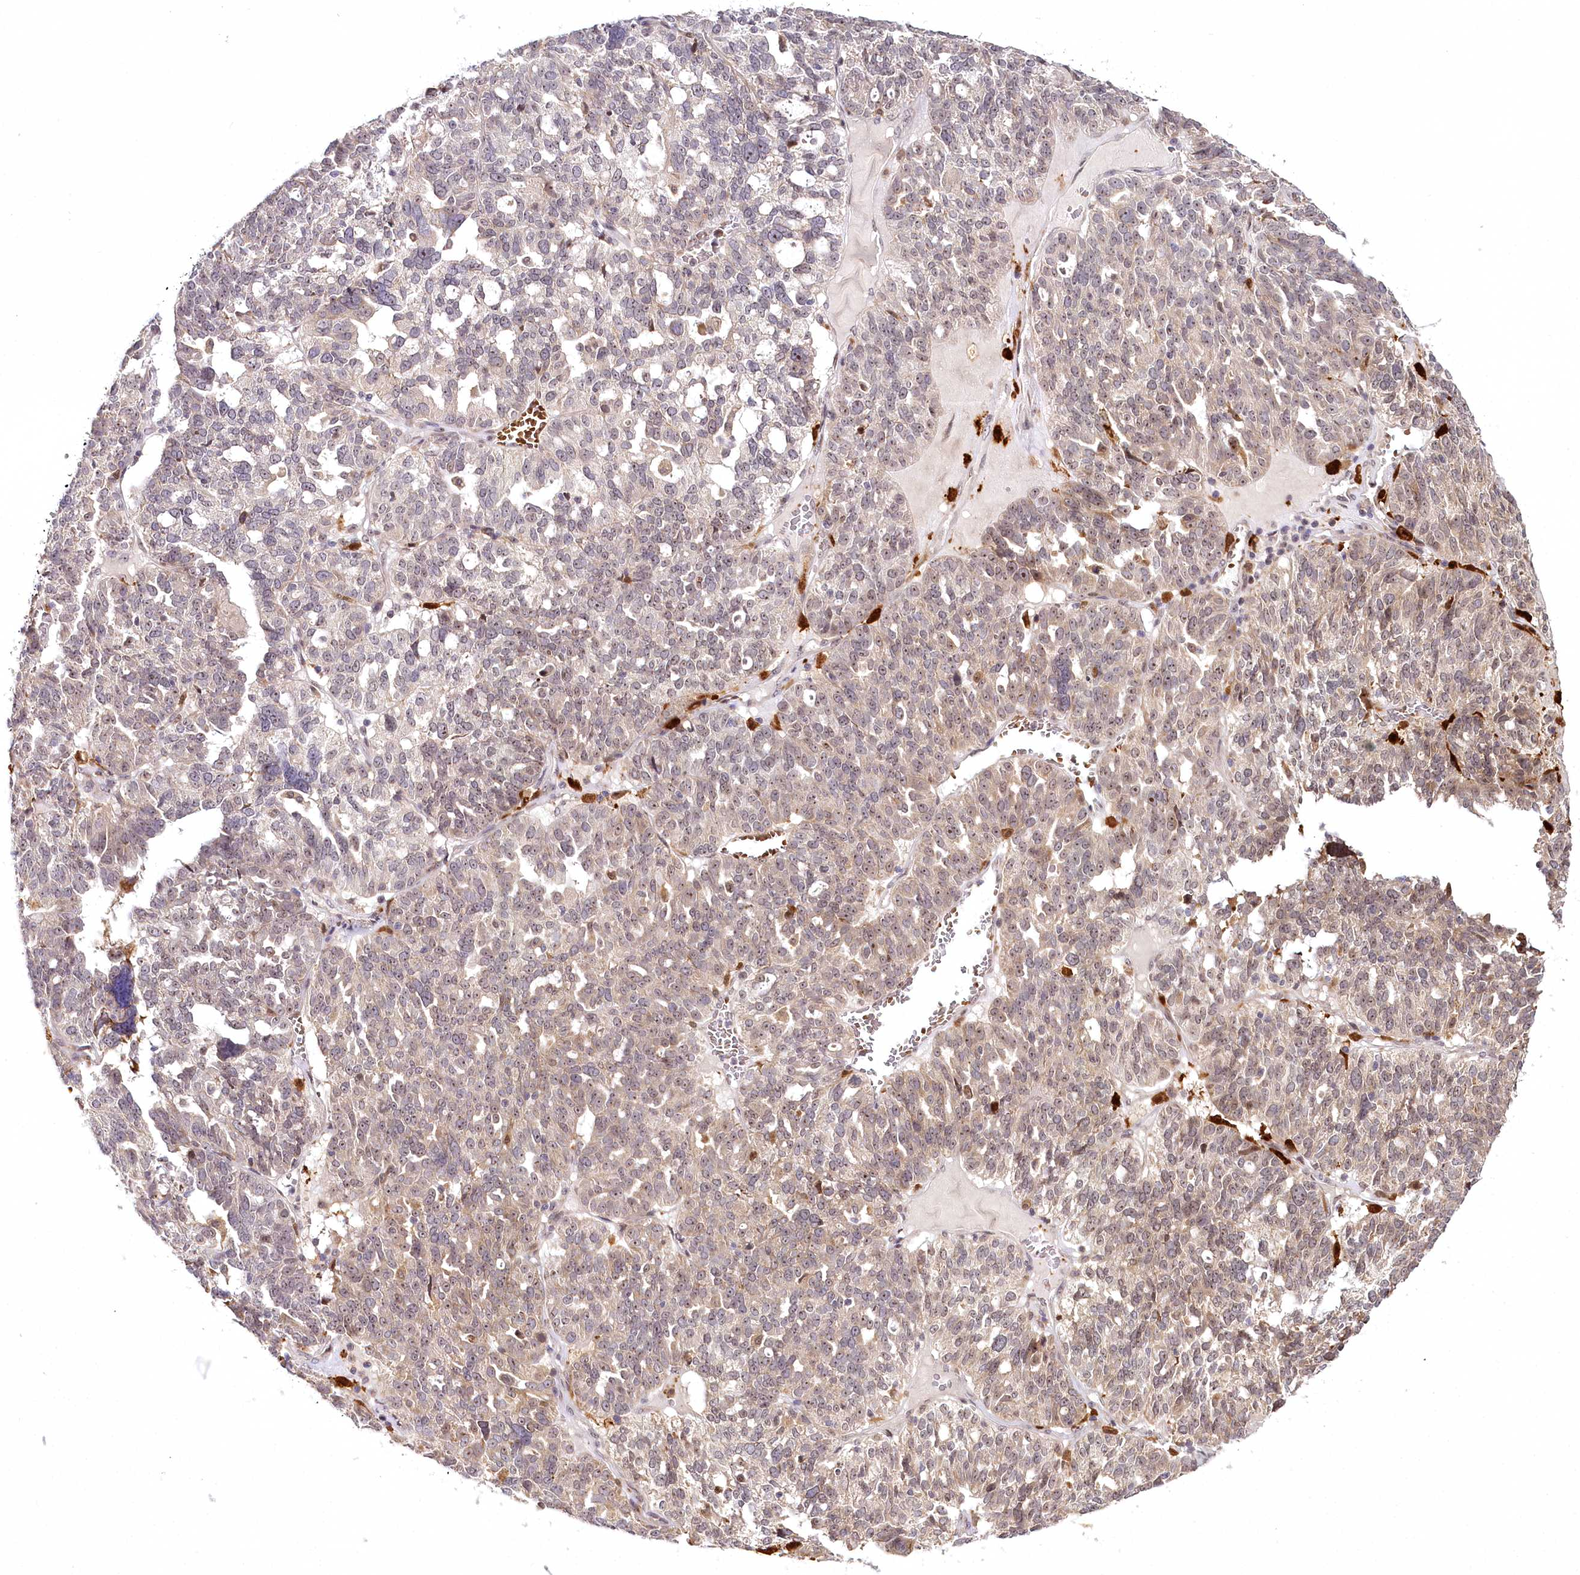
{"staining": {"intensity": "moderate", "quantity": "25%-75%", "location": "cytoplasmic/membranous,nuclear"}, "tissue": "ovarian cancer", "cell_type": "Tumor cells", "image_type": "cancer", "snomed": [{"axis": "morphology", "description": "Cystadenocarcinoma, serous, NOS"}, {"axis": "topography", "description": "Ovary"}], "caption": "The micrograph demonstrates immunohistochemical staining of ovarian serous cystadenocarcinoma. There is moderate cytoplasmic/membranous and nuclear expression is present in about 25%-75% of tumor cells. (Brightfield microscopy of DAB IHC at high magnification).", "gene": "WDR36", "patient": {"sex": "female", "age": 59}}